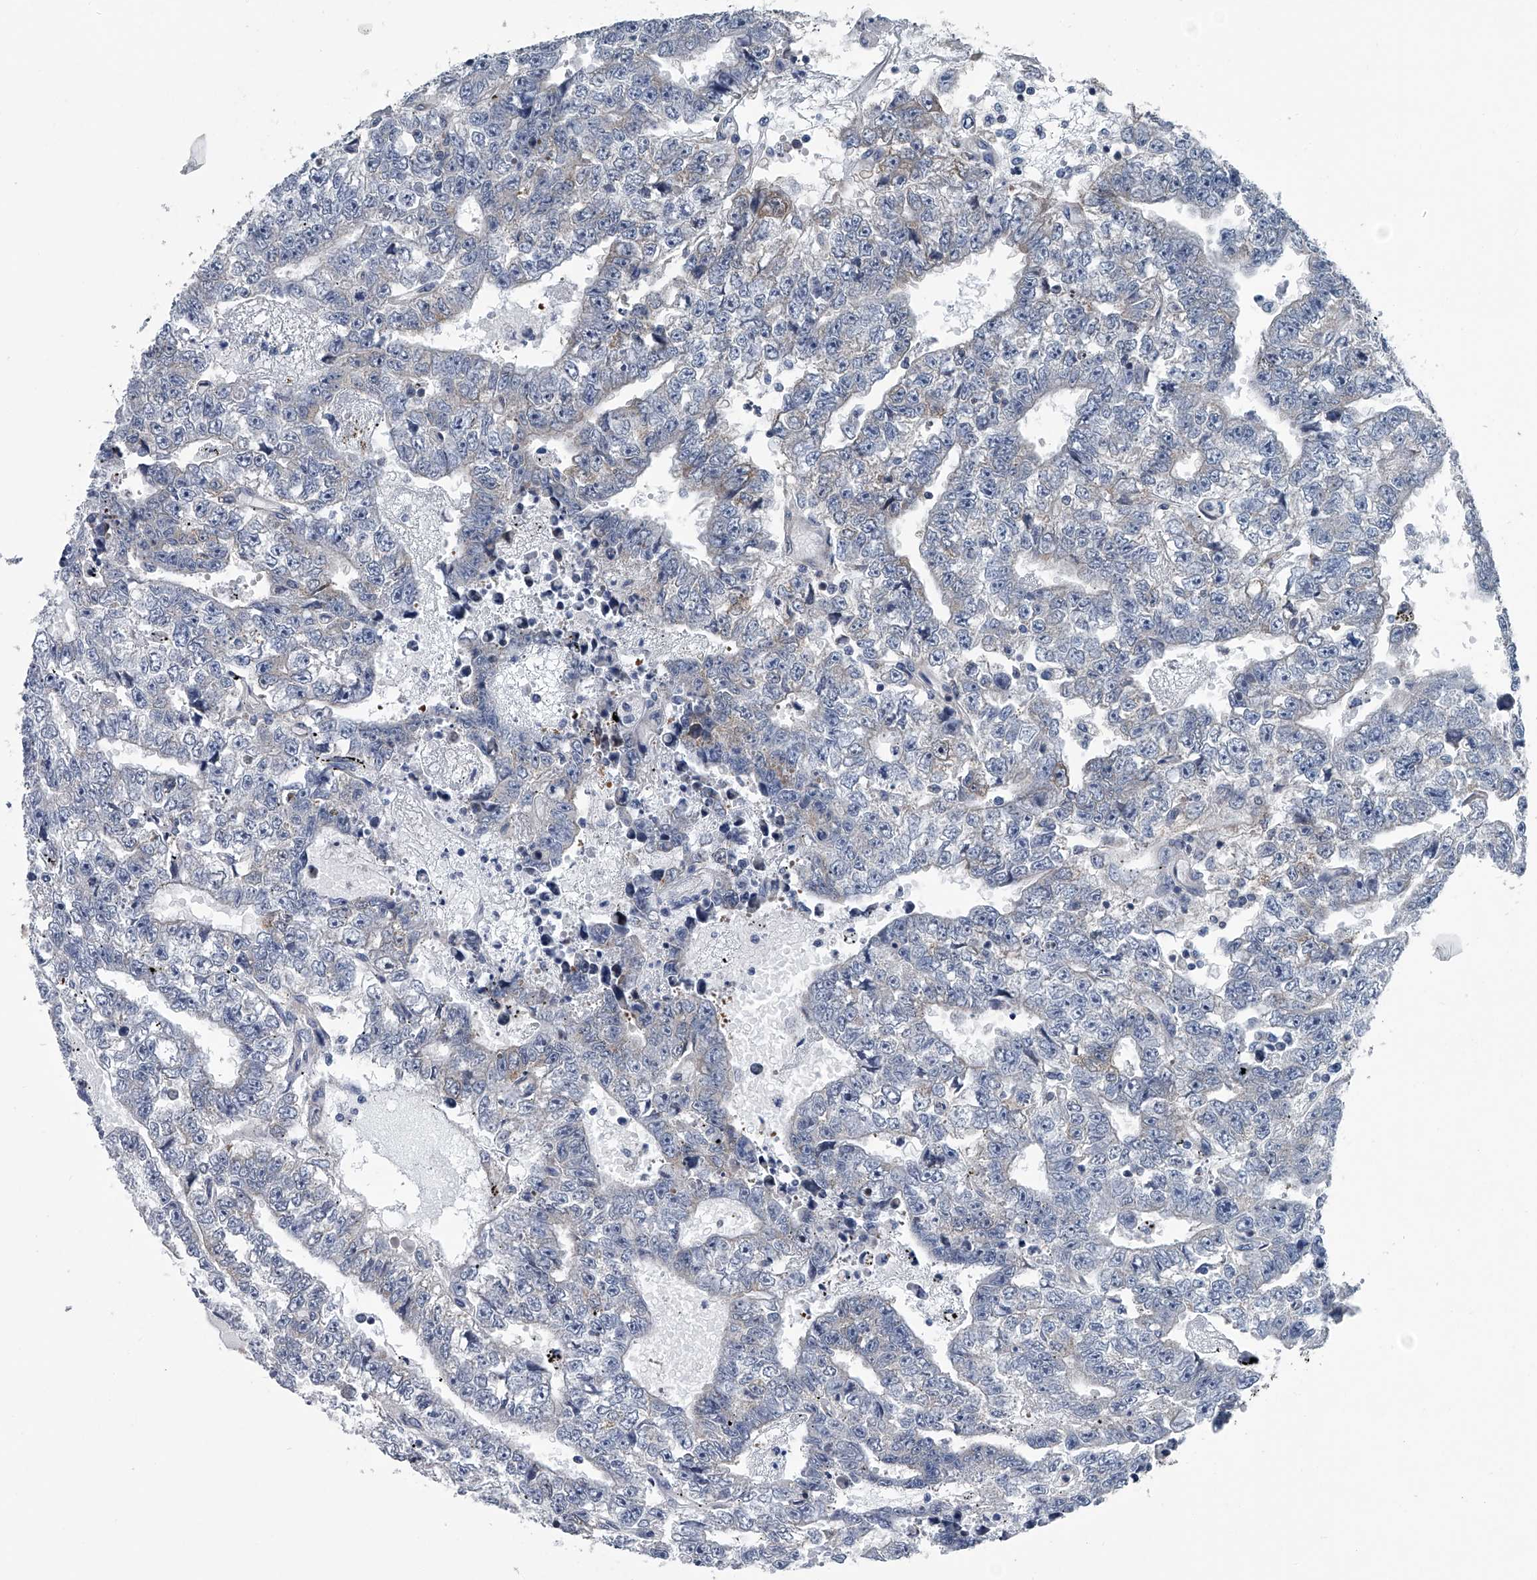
{"staining": {"intensity": "negative", "quantity": "none", "location": "none"}, "tissue": "testis cancer", "cell_type": "Tumor cells", "image_type": "cancer", "snomed": [{"axis": "morphology", "description": "Carcinoma, Embryonal, NOS"}, {"axis": "topography", "description": "Testis"}], "caption": "The immunohistochemistry (IHC) micrograph has no significant positivity in tumor cells of embryonal carcinoma (testis) tissue.", "gene": "PPP2R5D", "patient": {"sex": "male", "age": 25}}